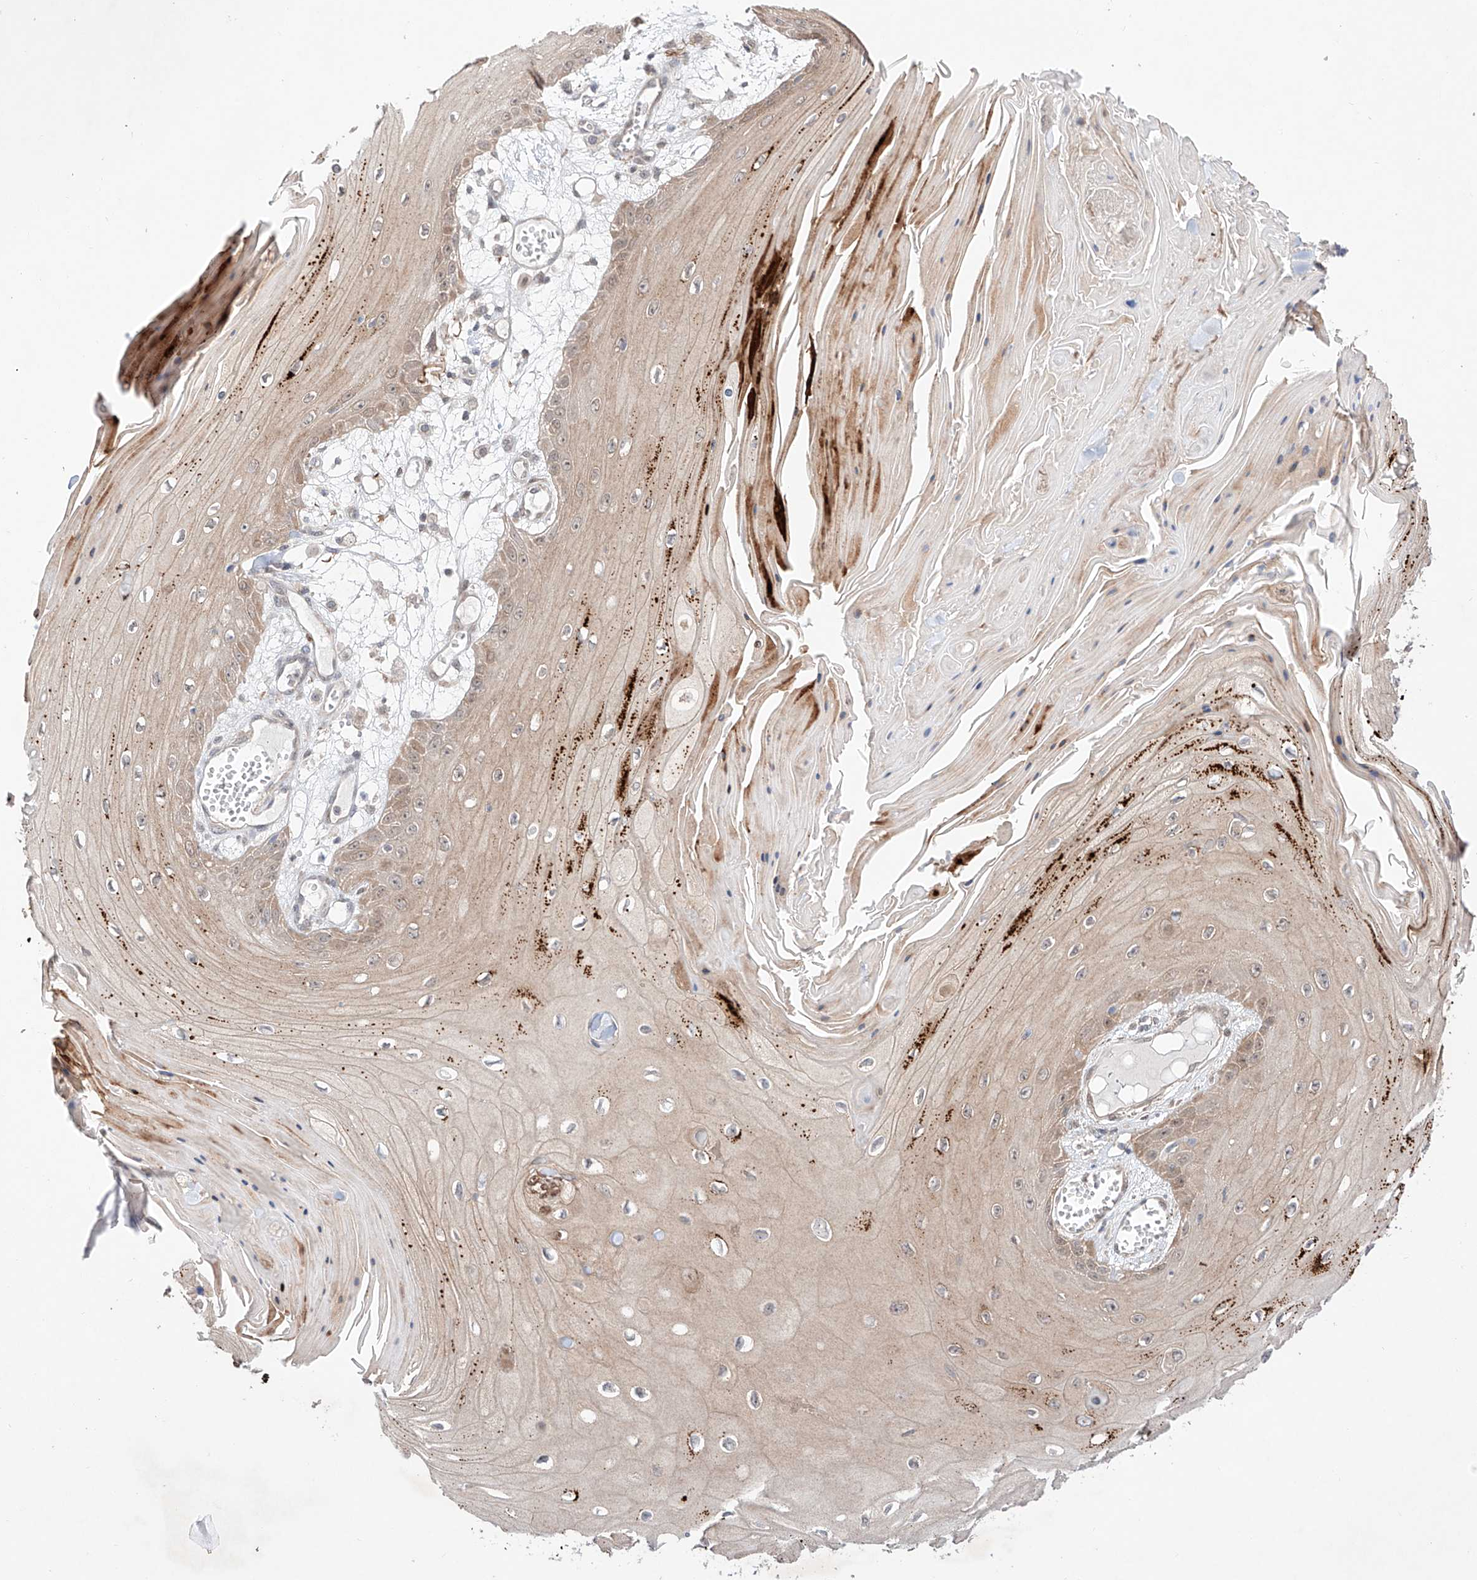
{"staining": {"intensity": "moderate", "quantity": "<25%", "location": "cytoplasmic/membranous"}, "tissue": "skin cancer", "cell_type": "Tumor cells", "image_type": "cancer", "snomed": [{"axis": "morphology", "description": "Squamous cell carcinoma, NOS"}, {"axis": "topography", "description": "Skin"}], "caption": "Moderate cytoplasmic/membranous protein positivity is appreciated in about <25% of tumor cells in skin cancer (squamous cell carcinoma).", "gene": "TSR2", "patient": {"sex": "male", "age": 74}}